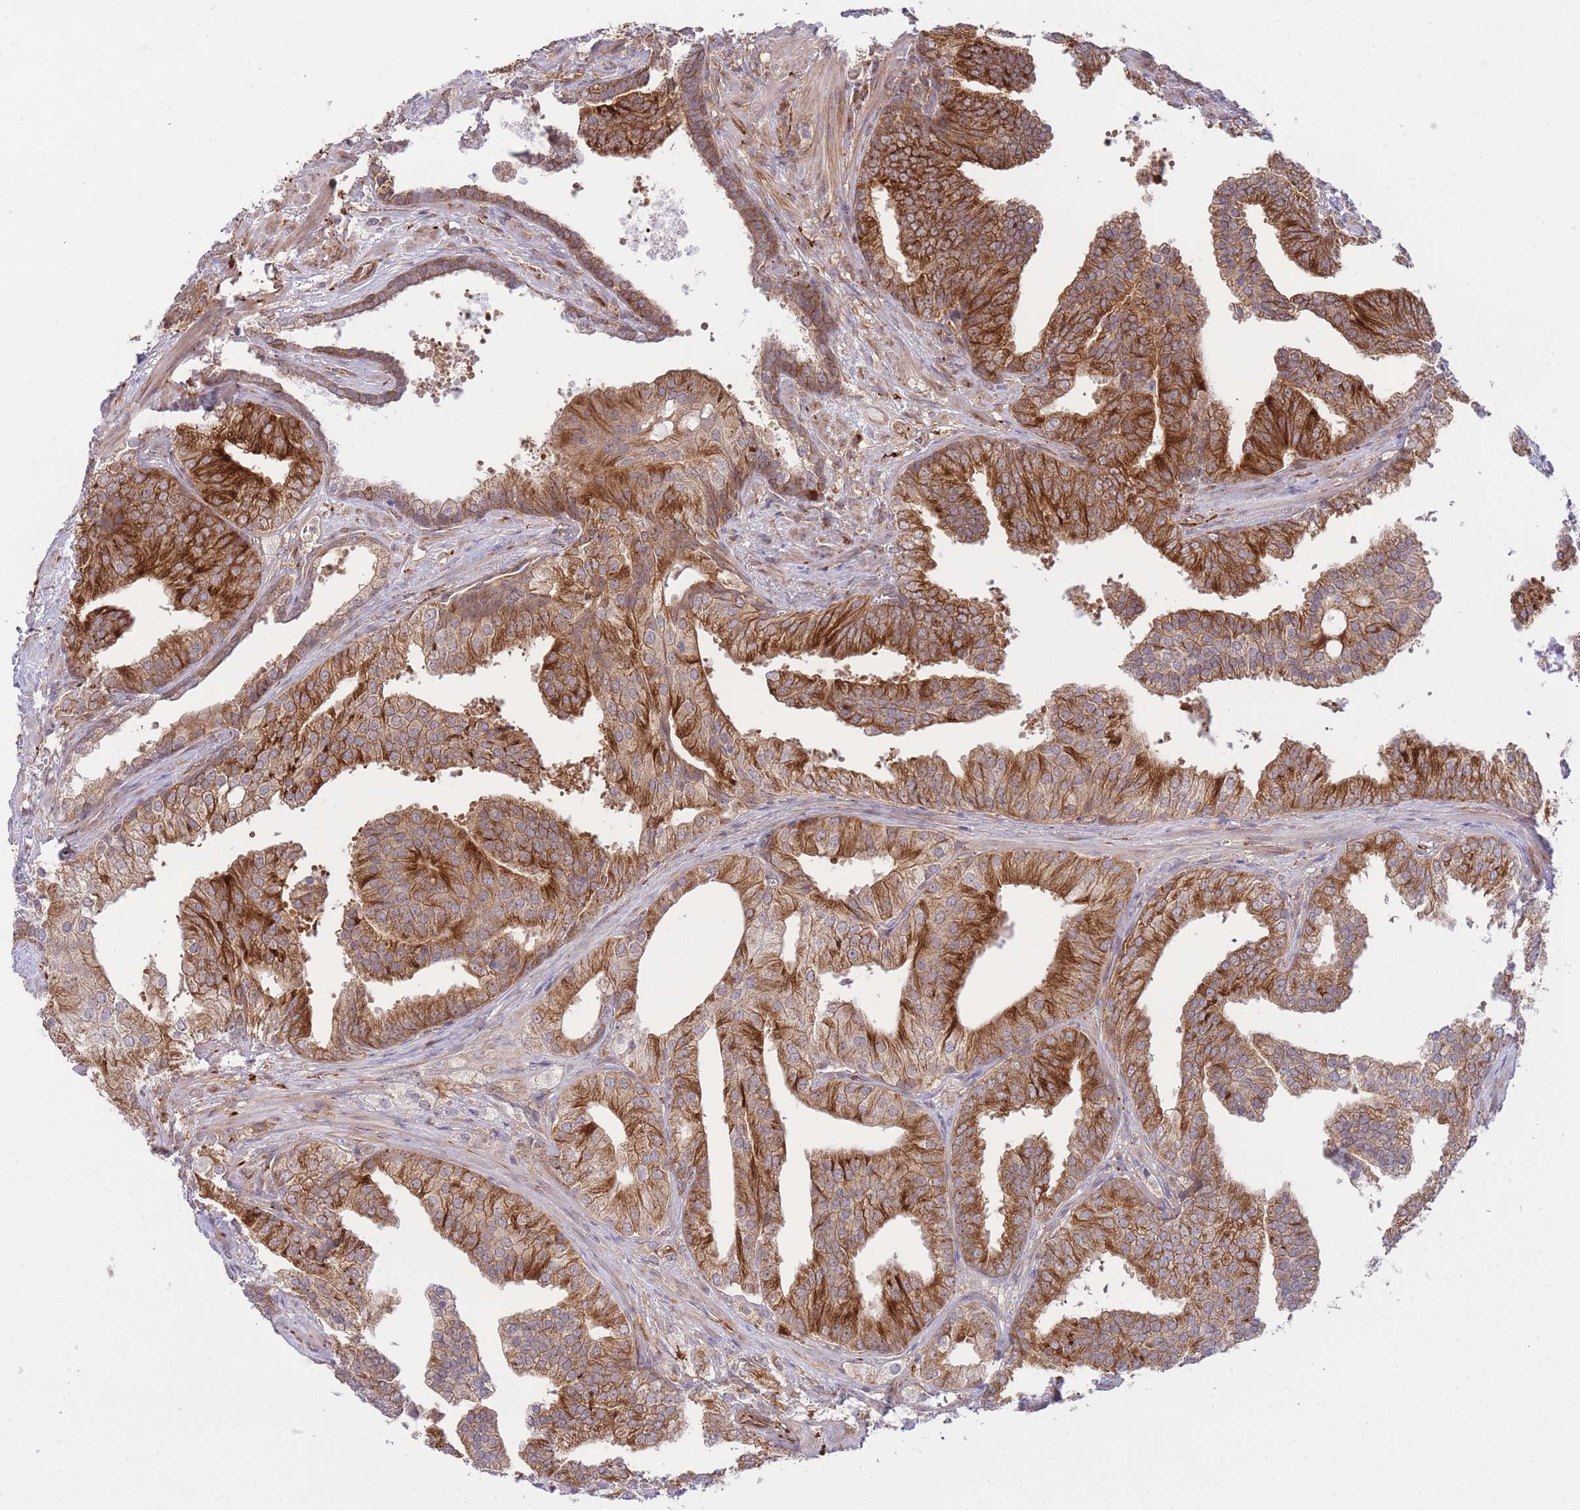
{"staining": {"intensity": "strong", "quantity": "25%-75%", "location": "cytoplasmic/membranous"}, "tissue": "prostate cancer", "cell_type": "Tumor cells", "image_type": "cancer", "snomed": [{"axis": "morphology", "description": "Adenocarcinoma, High grade"}, {"axis": "topography", "description": "Prostate"}], "caption": "An image of prostate cancer stained for a protein displays strong cytoplasmic/membranous brown staining in tumor cells.", "gene": "EXOSC8", "patient": {"sex": "male", "age": 50}}